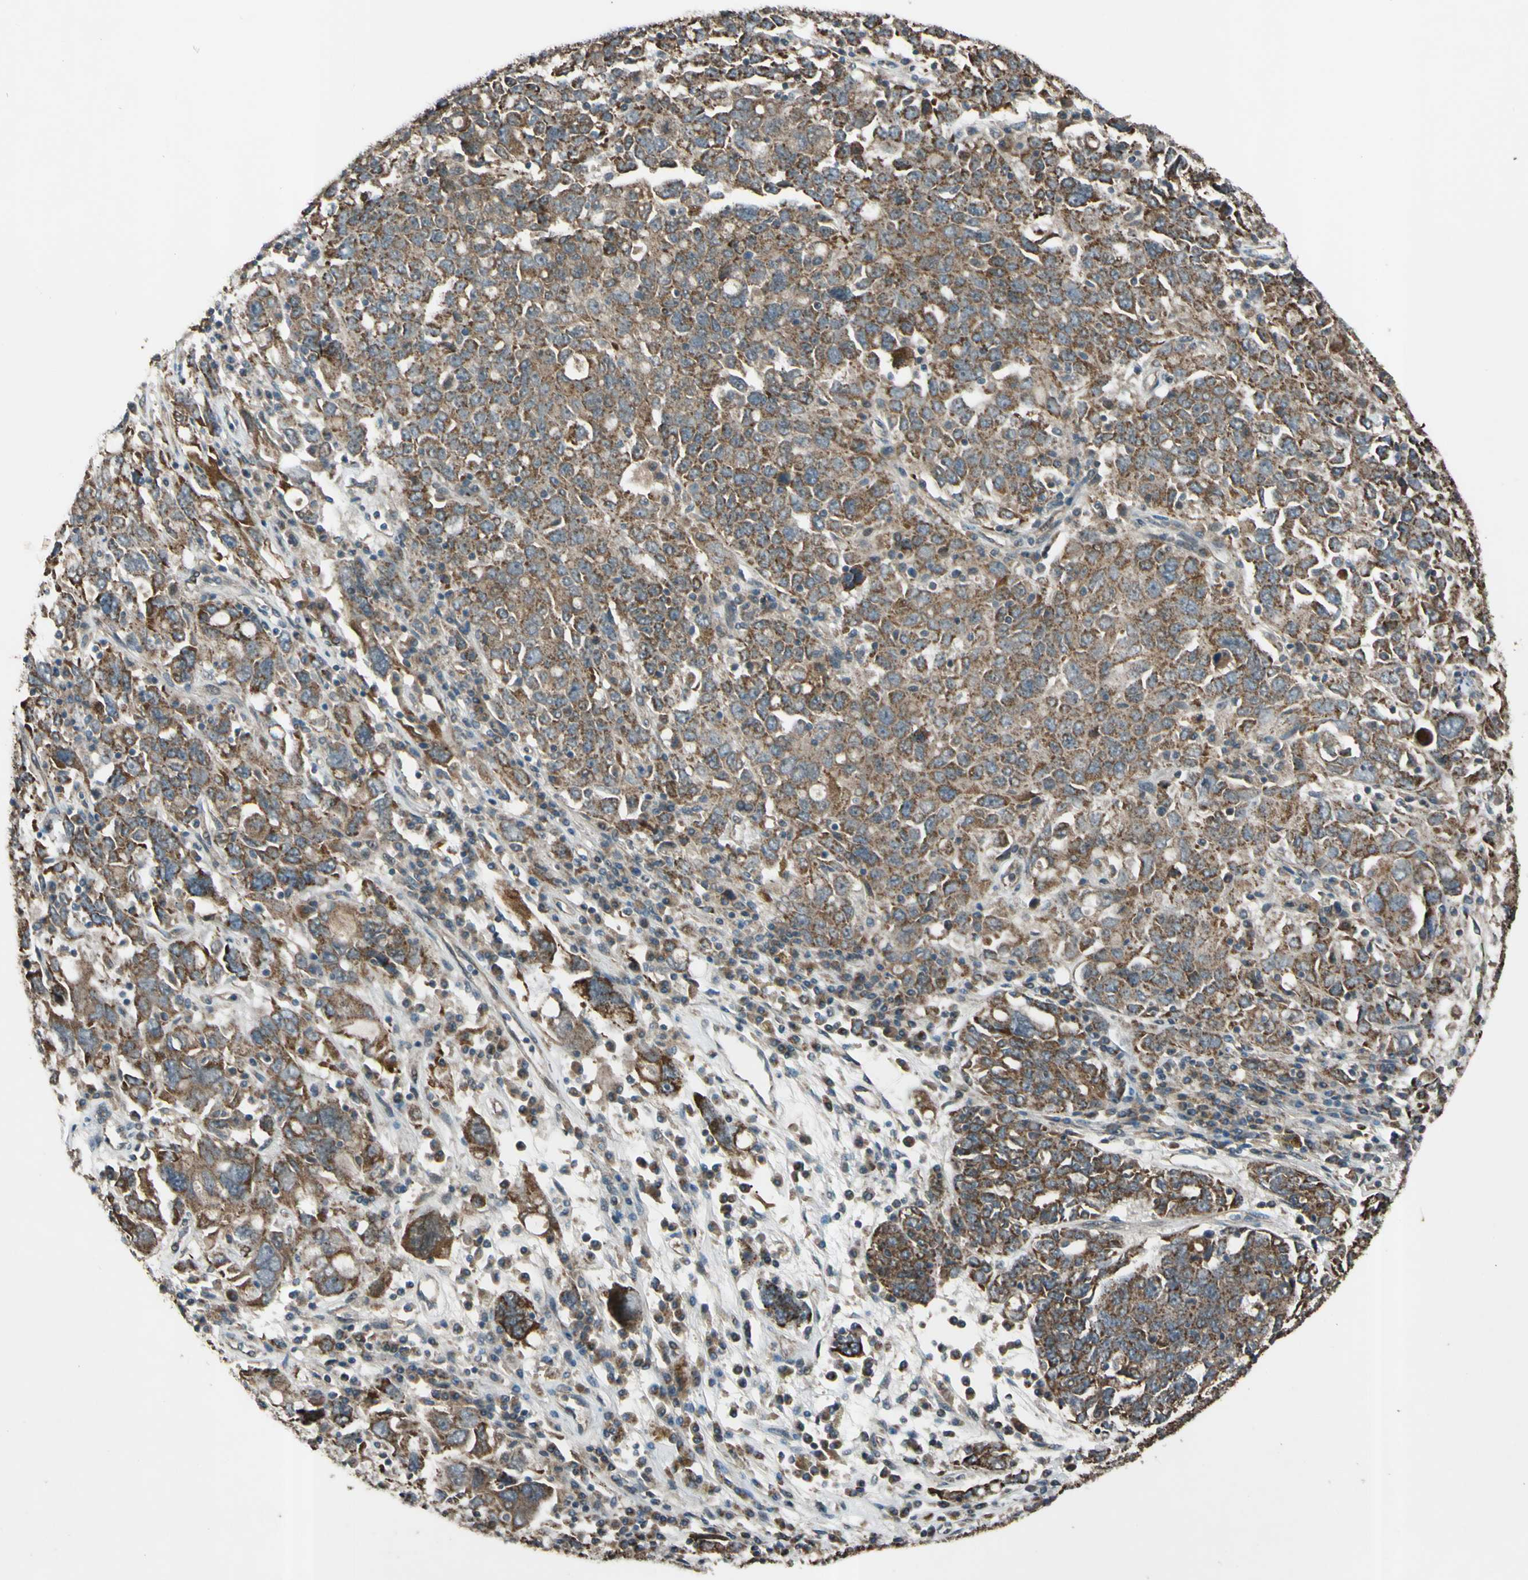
{"staining": {"intensity": "moderate", "quantity": ">75%", "location": "cytoplasmic/membranous"}, "tissue": "ovarian cancer", "cell_type": "Tumor cells", "image_type": "cancer", "snomed": [{"axis": "morphology", "description": "Carcinoma, endometroid"}, {"axis": "topography", "description": "Ovary"}], "caption": "Immunohistochemical staining of endometroid carcinoma (ovarian) shows moderate cytoplasmic/membranous protein positivity in approximately >75% of tumor cells. (DAB = brown stain, brightfield microscopy at high magnification).", "gene": "ACOT8", "patient": {"sex": "female", "age": 62}}